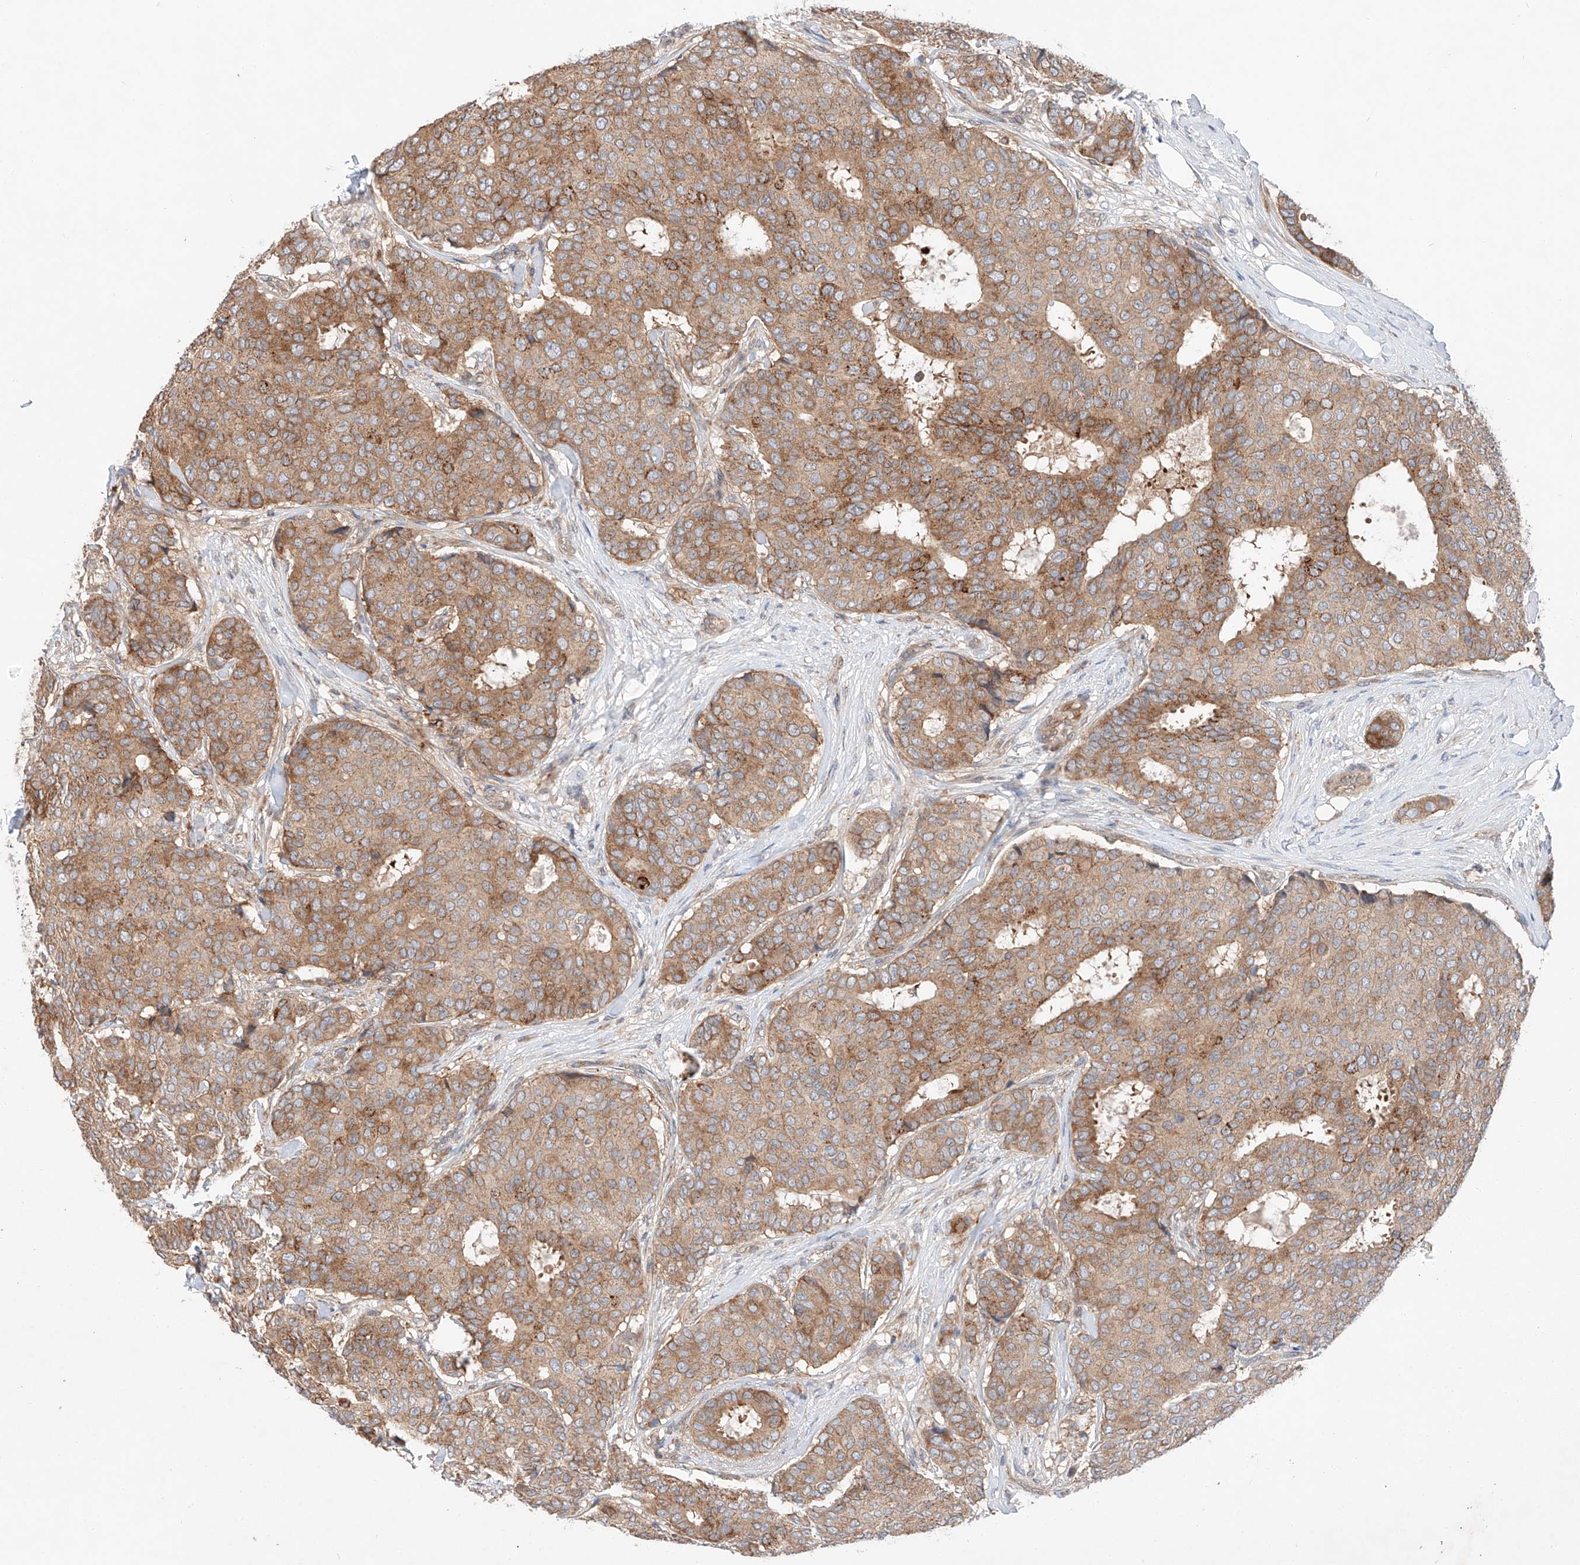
{"staining": {"intensity": "moderate", "quantity": ">75%", "location": "cytoplasmic/membranous"}, "tissue": "breast cancer", "cell_type": "Tumor cells", "image_type": "cancer", "snomed": [{"axis": "morphology", "description": "Duct carcinoma"}, {"axis": "topography", "description": "Breast"}], "caption": "Immunohistochemistry (IHC) image of intraductal carcinoma (breast) stained for a protein (brown), which shows medium levels of moderate cytoplasmic/membranous staining in approximately >75% of tumor cells.", "gene": "RUSC1", "patient": {"sex": "female", "age": 75}}